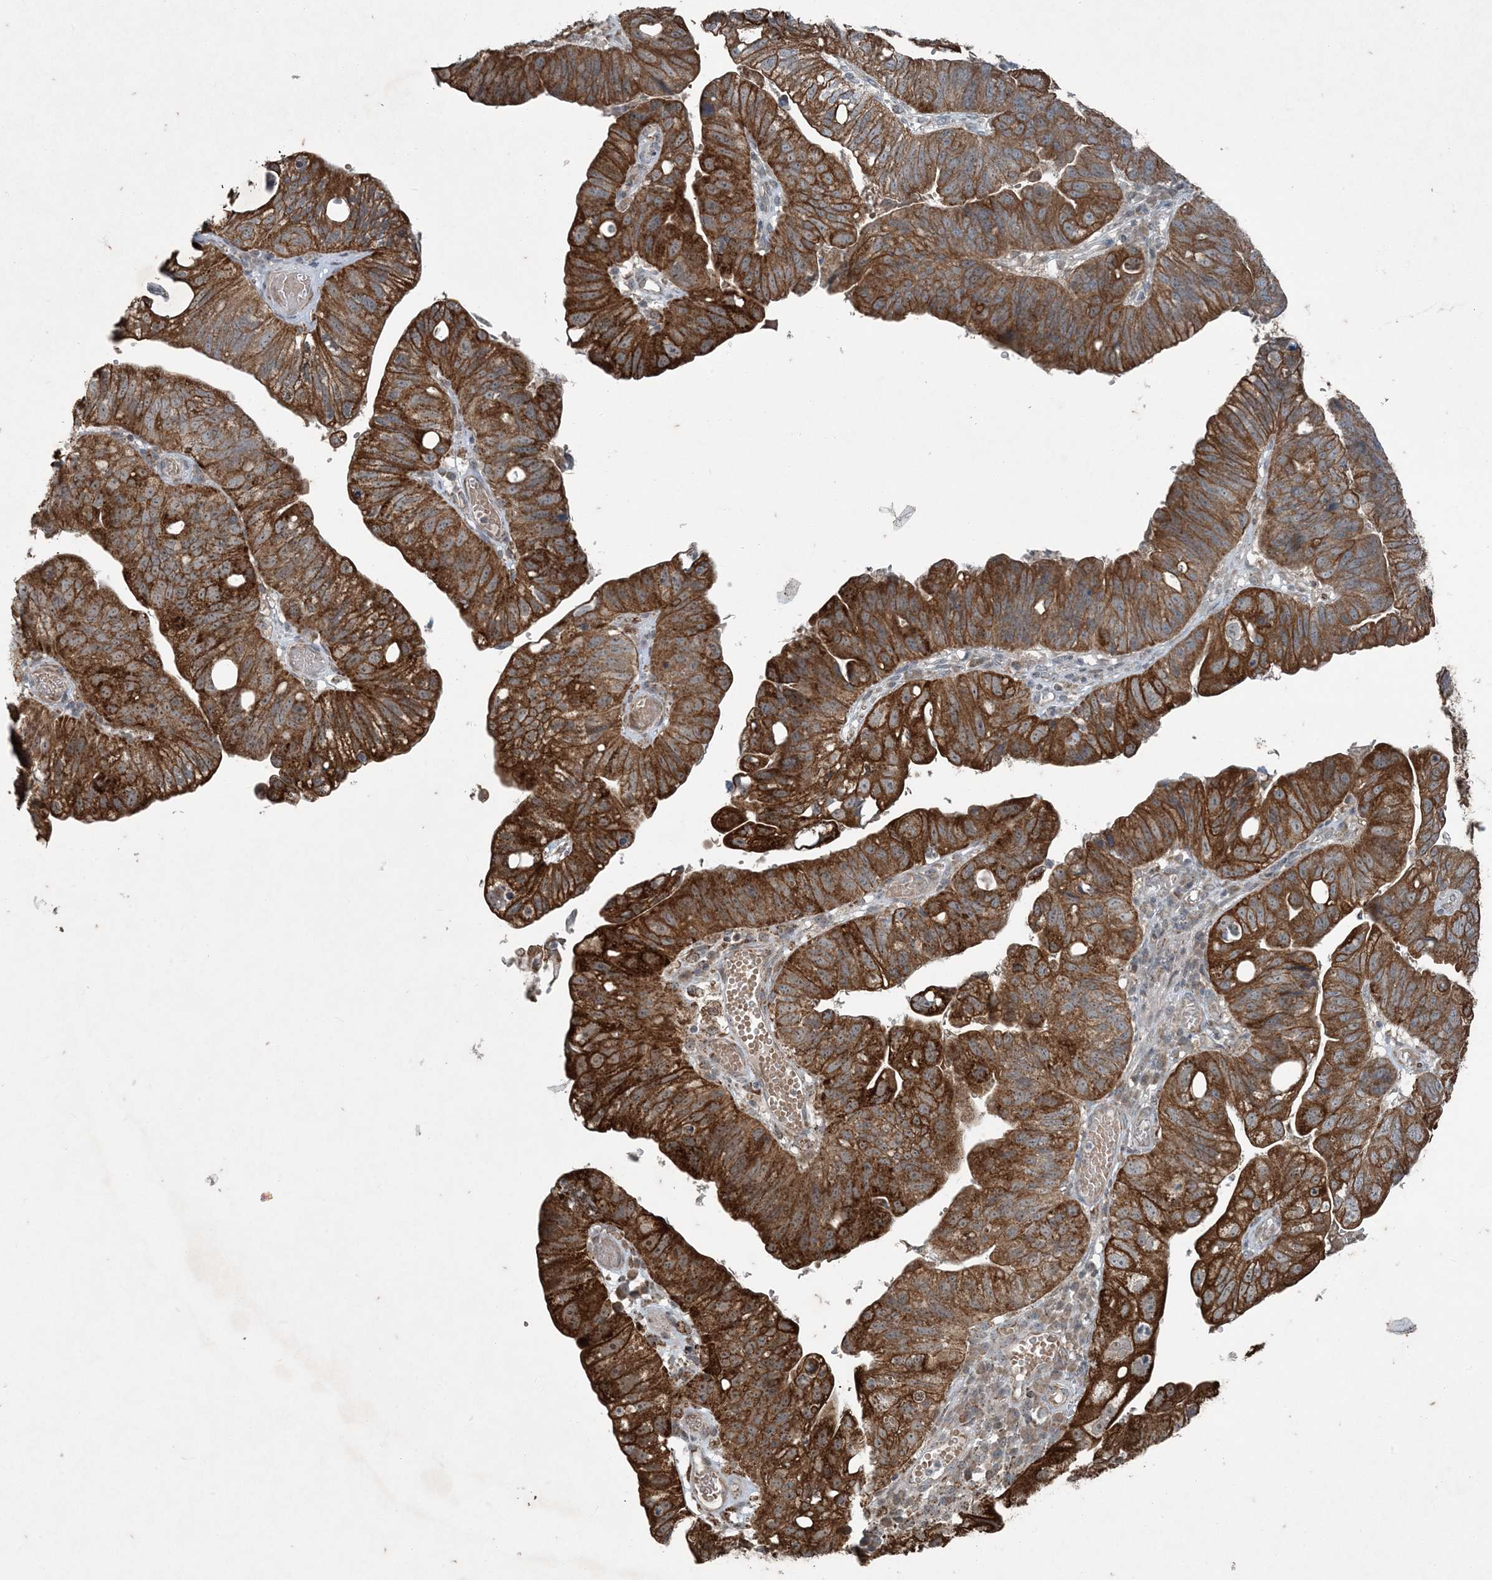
{"staining": {"intensity": "strong", "quantity": ">75%", "location": "cytoplasmic/membranous"}, "tissue": "stomach cancer", "cell_type": "Tumor cells", "image_type": "cancer", "snomed": [{"axis": "morphology", "description": "Adenocarcinoma, NOS"}, {"axis": "topography", "description": "Stomach"}], "caption": "High-magnification brightfield microscopy of stomach adenocarcinoma stained with DAB (brown) and counterstained with hematoxylin (blue). tumor cells exhibit strong cytoplasmic/membranous positivity is appreciated in about>75% of cells.", "gene": "PC", "patient": {"sex": "male", "age": 59}}